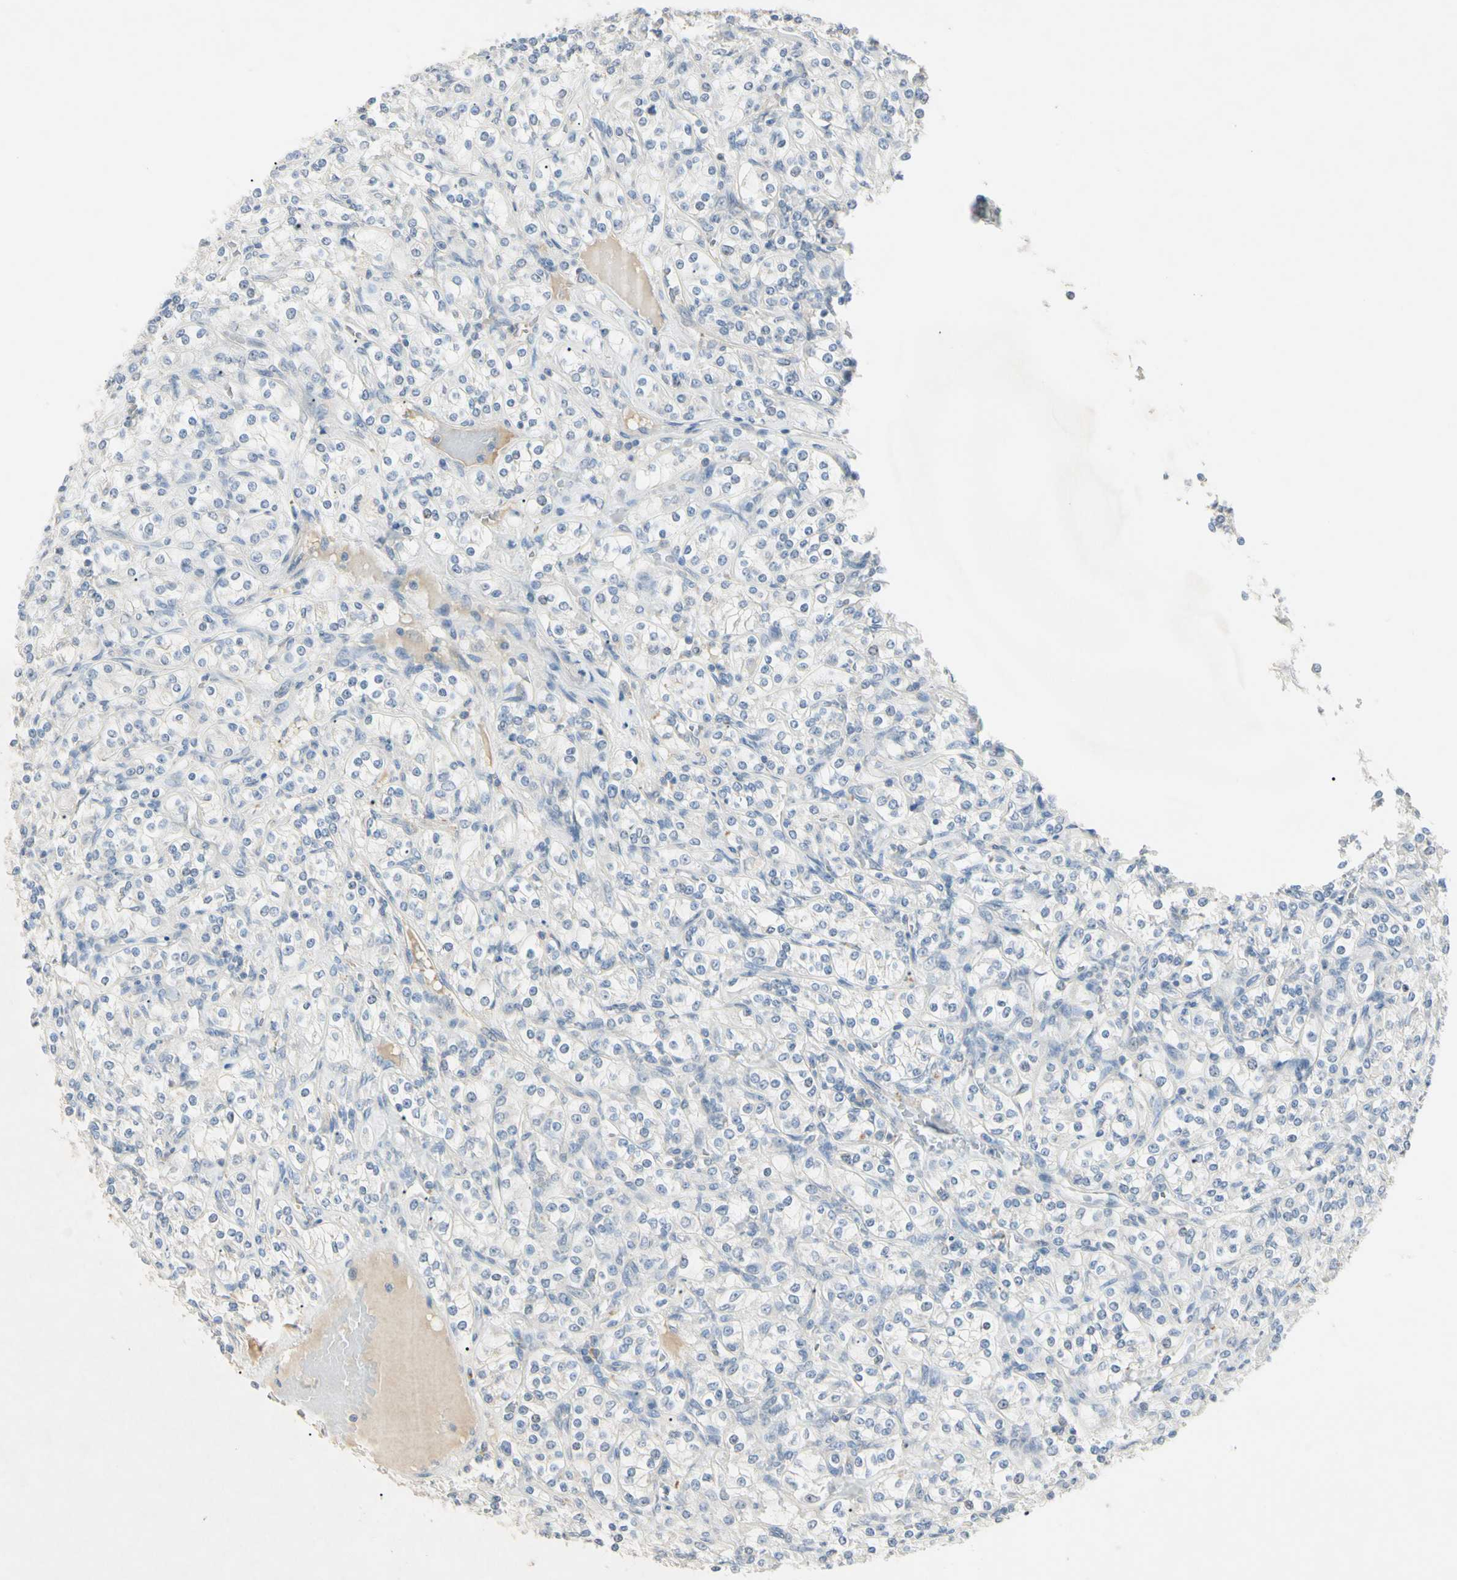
{"staining": {"intensity": "negative", "quantity": "none", "location": "none"}, "tissue": "renal cancer", "cell_type": "Tumor cells", "image_type": "cancer", "snomed": [{"axis": "morphology", "description": "Adenocarcinoma, NOS"}, {"axis": "topography", "description": "Kidney"}], "caption": "Tumor cells are negative for brown protein staining in renal adenocarcinoma.", "gene": "PRSS21", "patient": {"sex": "male", "age": 77}}